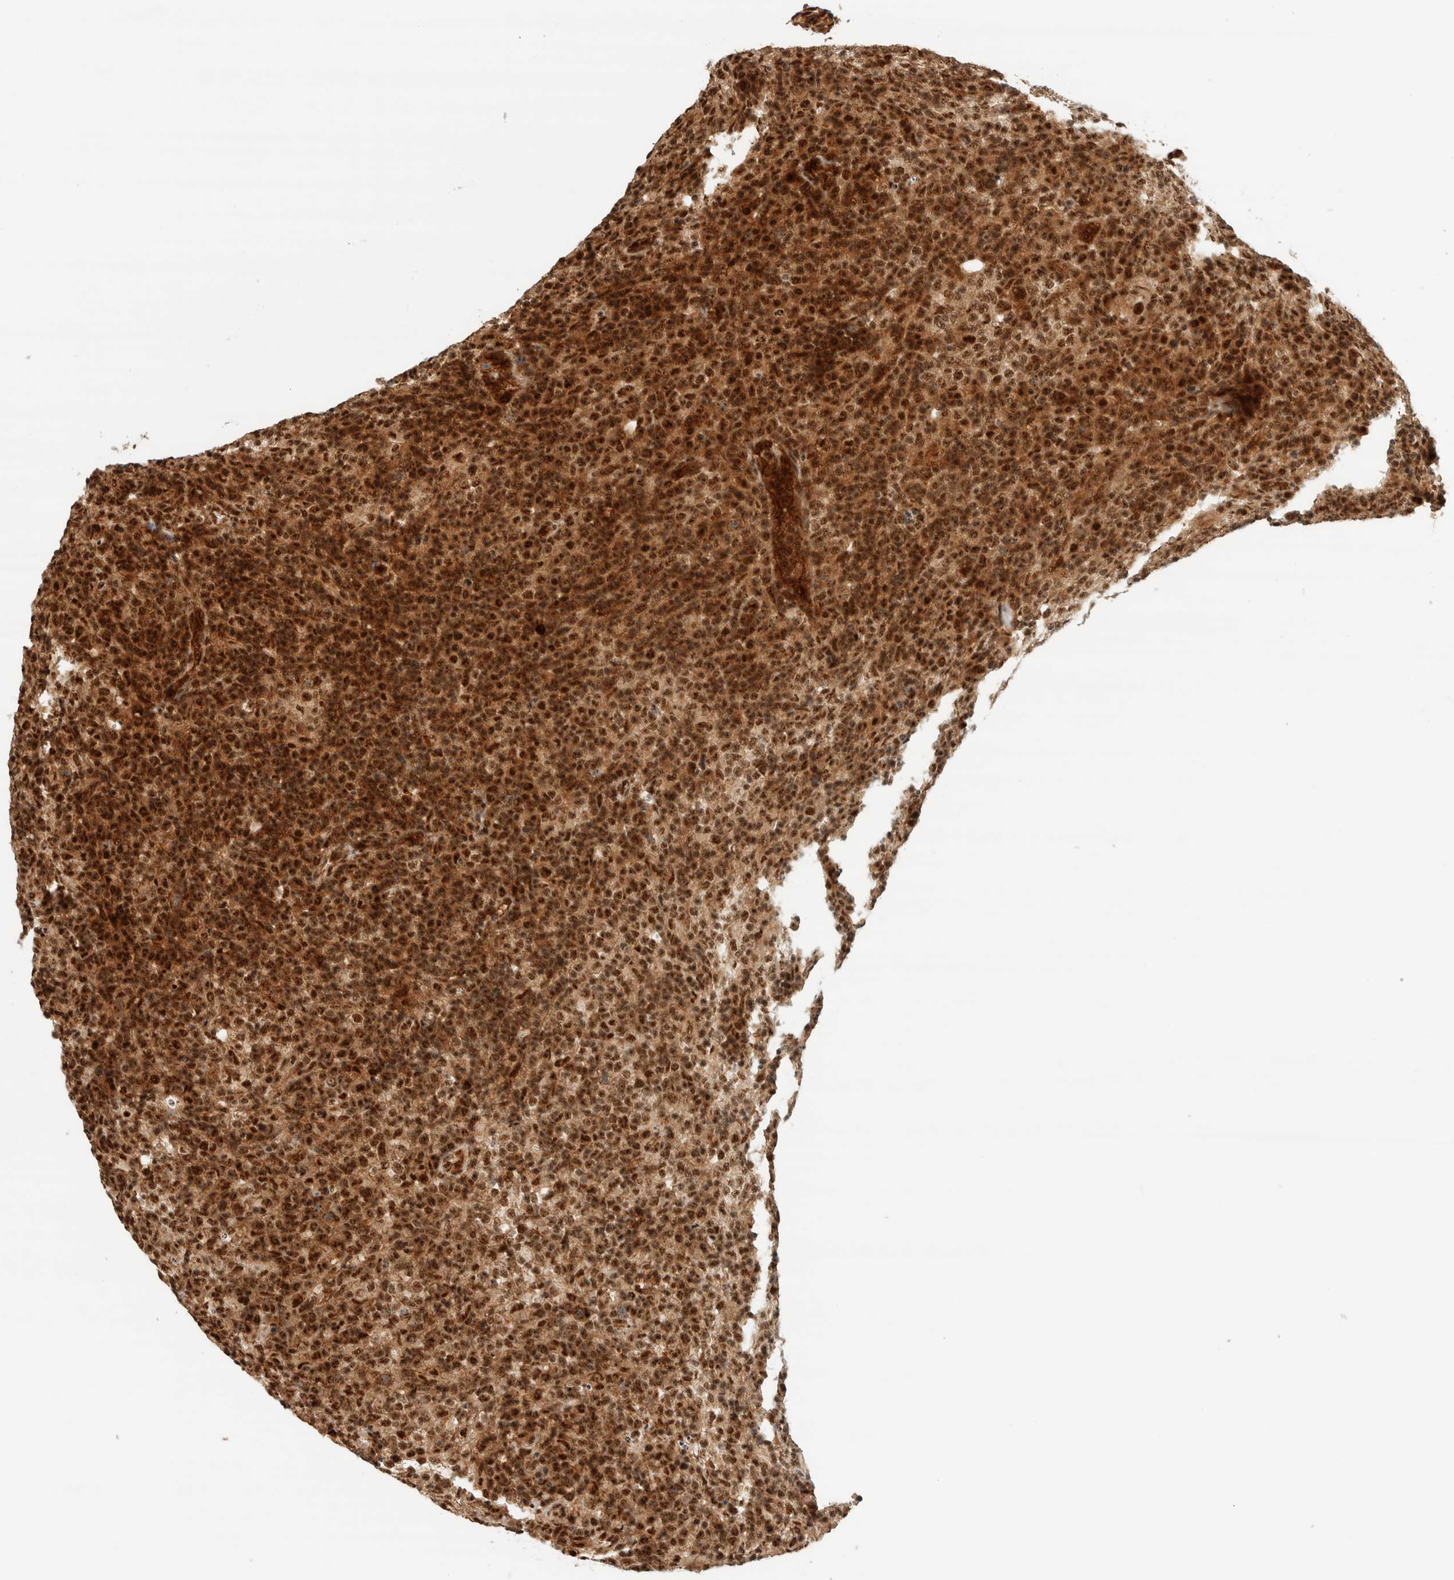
{"staining": {"intensity": "strong", "quantity": ">75%", "location": "cytoplasmic/membranous,nuclear"}, "tissue": "lymphoma", "cell_type": "Tumor cells", "image_type": "cancer", "snomed": [{"axis": "morphology", "description": "Malignant lymphoma, non-Hodgkin's type, High grade"}, {"axis": "topography", "description": "Lymph node"}], "caption": "Malignant lymphoma, non-Hodgkin's type (high-grade) stained with a protein marker displays strong staining in tumor cells.", "gene": "SIK1", "patient": {"sex": "female", "age": 76}}